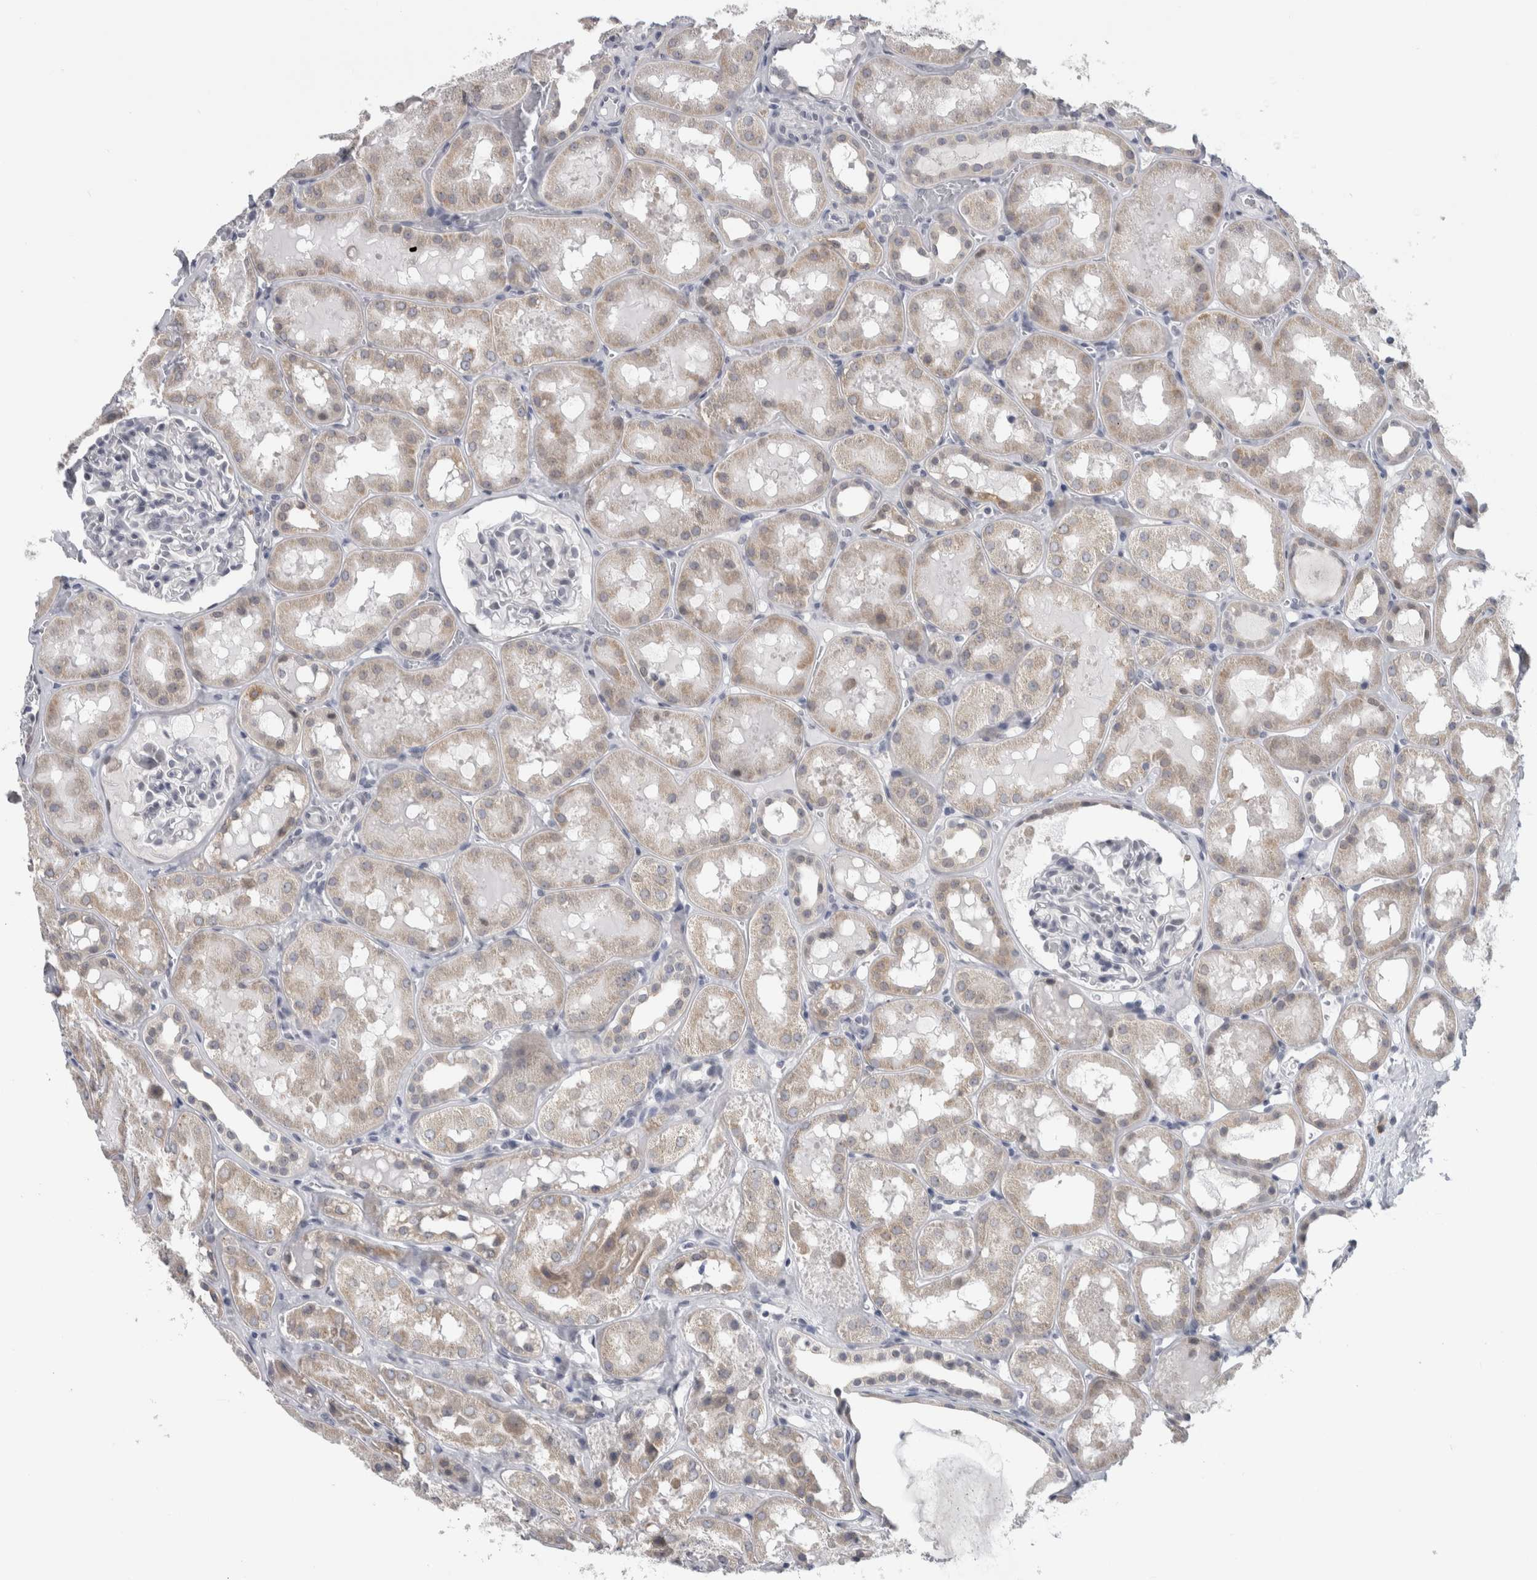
{"staining": {"intensity": "negative", "quantity": "none", "location": "none"}, "tissue": "kidney", "cell_type": "Cells in glomeruli", "image_type": "normal", "snomed": [{"axis": "morphology", "description": "Normal tissue, NOS"}, {"axis": "topography", "description": "Kidney"}, {"axis": "topography", "description": "Urinary bladder"}], "caption": "High power microscopy micrograph of an IHC photomicrograph of benign kidney, revealing no significant expression in cells in glomeruli.", "gene": "TMEM242", "patient": {"sex": "male", "age": 16}}